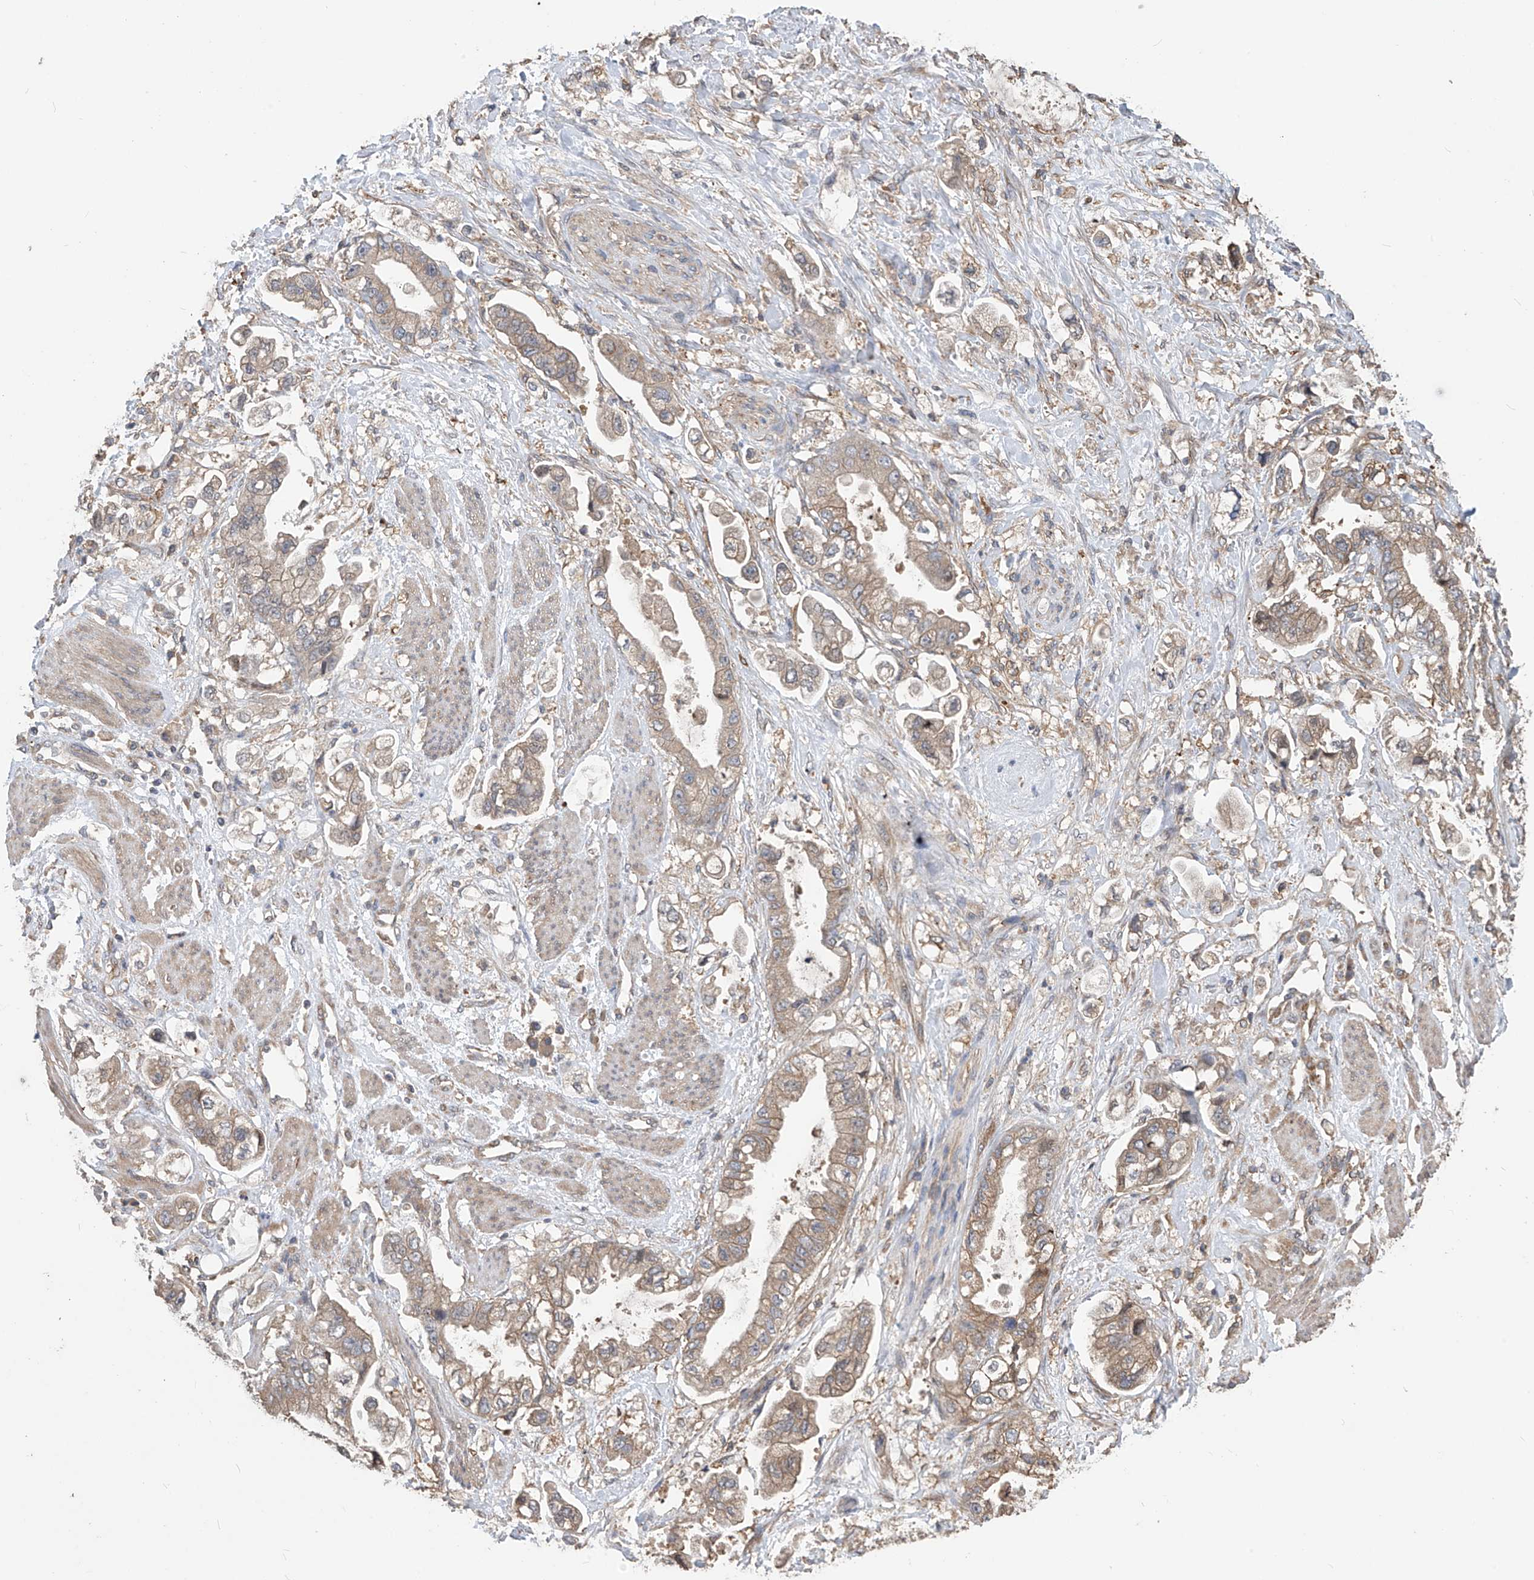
{"staining": {"intensity": "weak", "quantity": ">75%", "location": "cytoplasmic/membranous"}, "tissue": "stomach cancer", "cell_type": "Tumor cells", "image_type": "cancer", "snomed": [{"axis": "morphology", "description": "Adenocarcinoma, NOS"}, {"axis": "topography", "description": "Stomach"}], "caption": "Weak cytoplasmic/membranous positivity for a protein is appreciated in about >75% of tumor cells of adenocarcinoma (stomach) using immunohistochemistry.", "gene": "PHACTR4", "patient": {"sex": "male", "age": 62}}